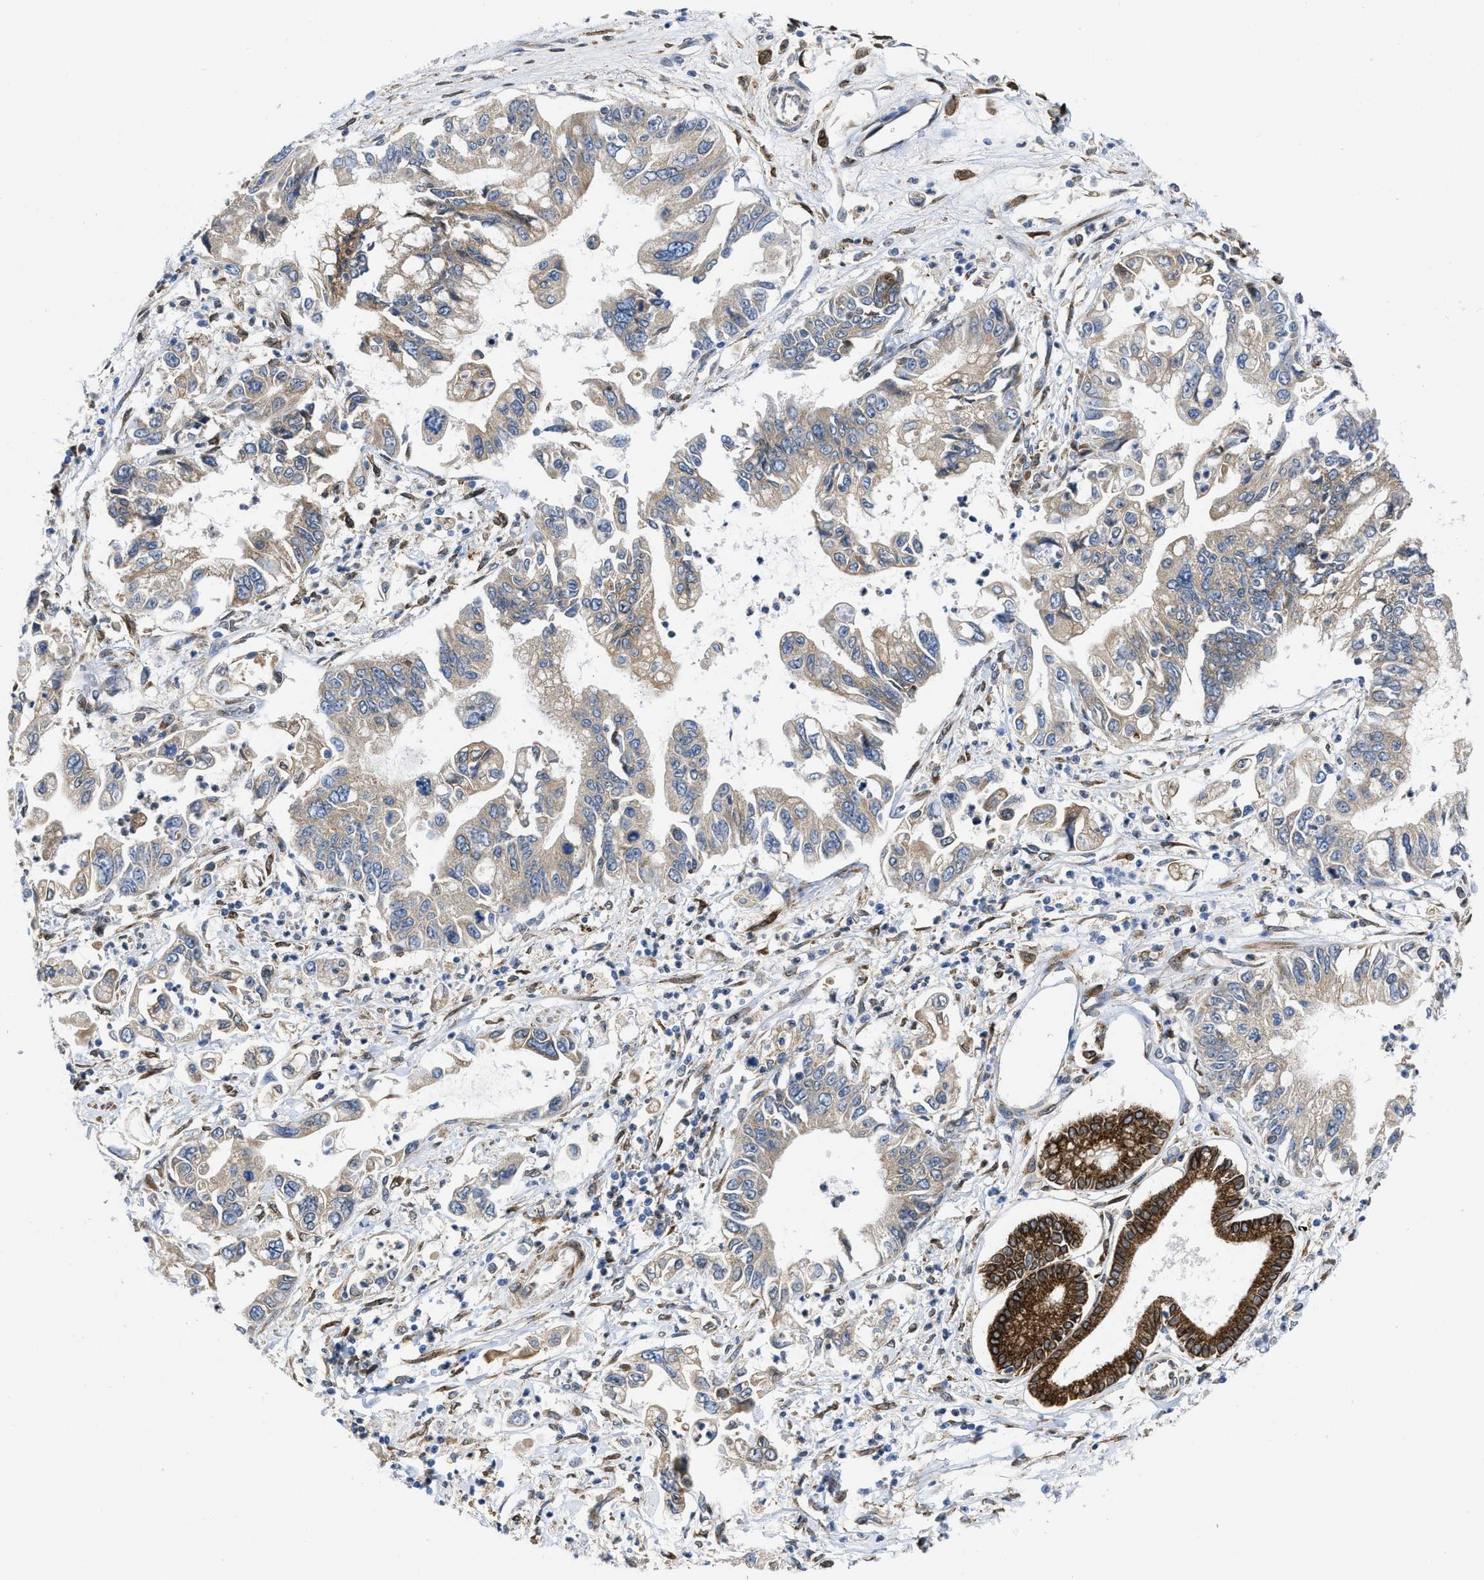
{"staining": {"intensity": "strong", "quantity": "<25%", "location": "cytoplasmic/membranous"}, "tissue": "pancreatic cancer", "cell_type": "Tumor cells", "image_type": "cancer", "snomed": [{"axis": "morphology", "description": "Adenocarcinoma, NOS"}, {"axis": "topography", "description": "Pancreas"}], "caption": "Immunohistochemistry staining of pancreatic cancer (adenocarcinoma), which exhibits medium levels of strong cytoplasmic/membranous positivity in about <25% of tumor cells indicating strong cytoplasmic/membranous protein positivity. The staining was performed using DAB (brown) for protein detection and nuclei were counterstained in hematoxylin (blue).", "gene": "ERLIN2", "patient": {"sex": "male", "age": 56}}